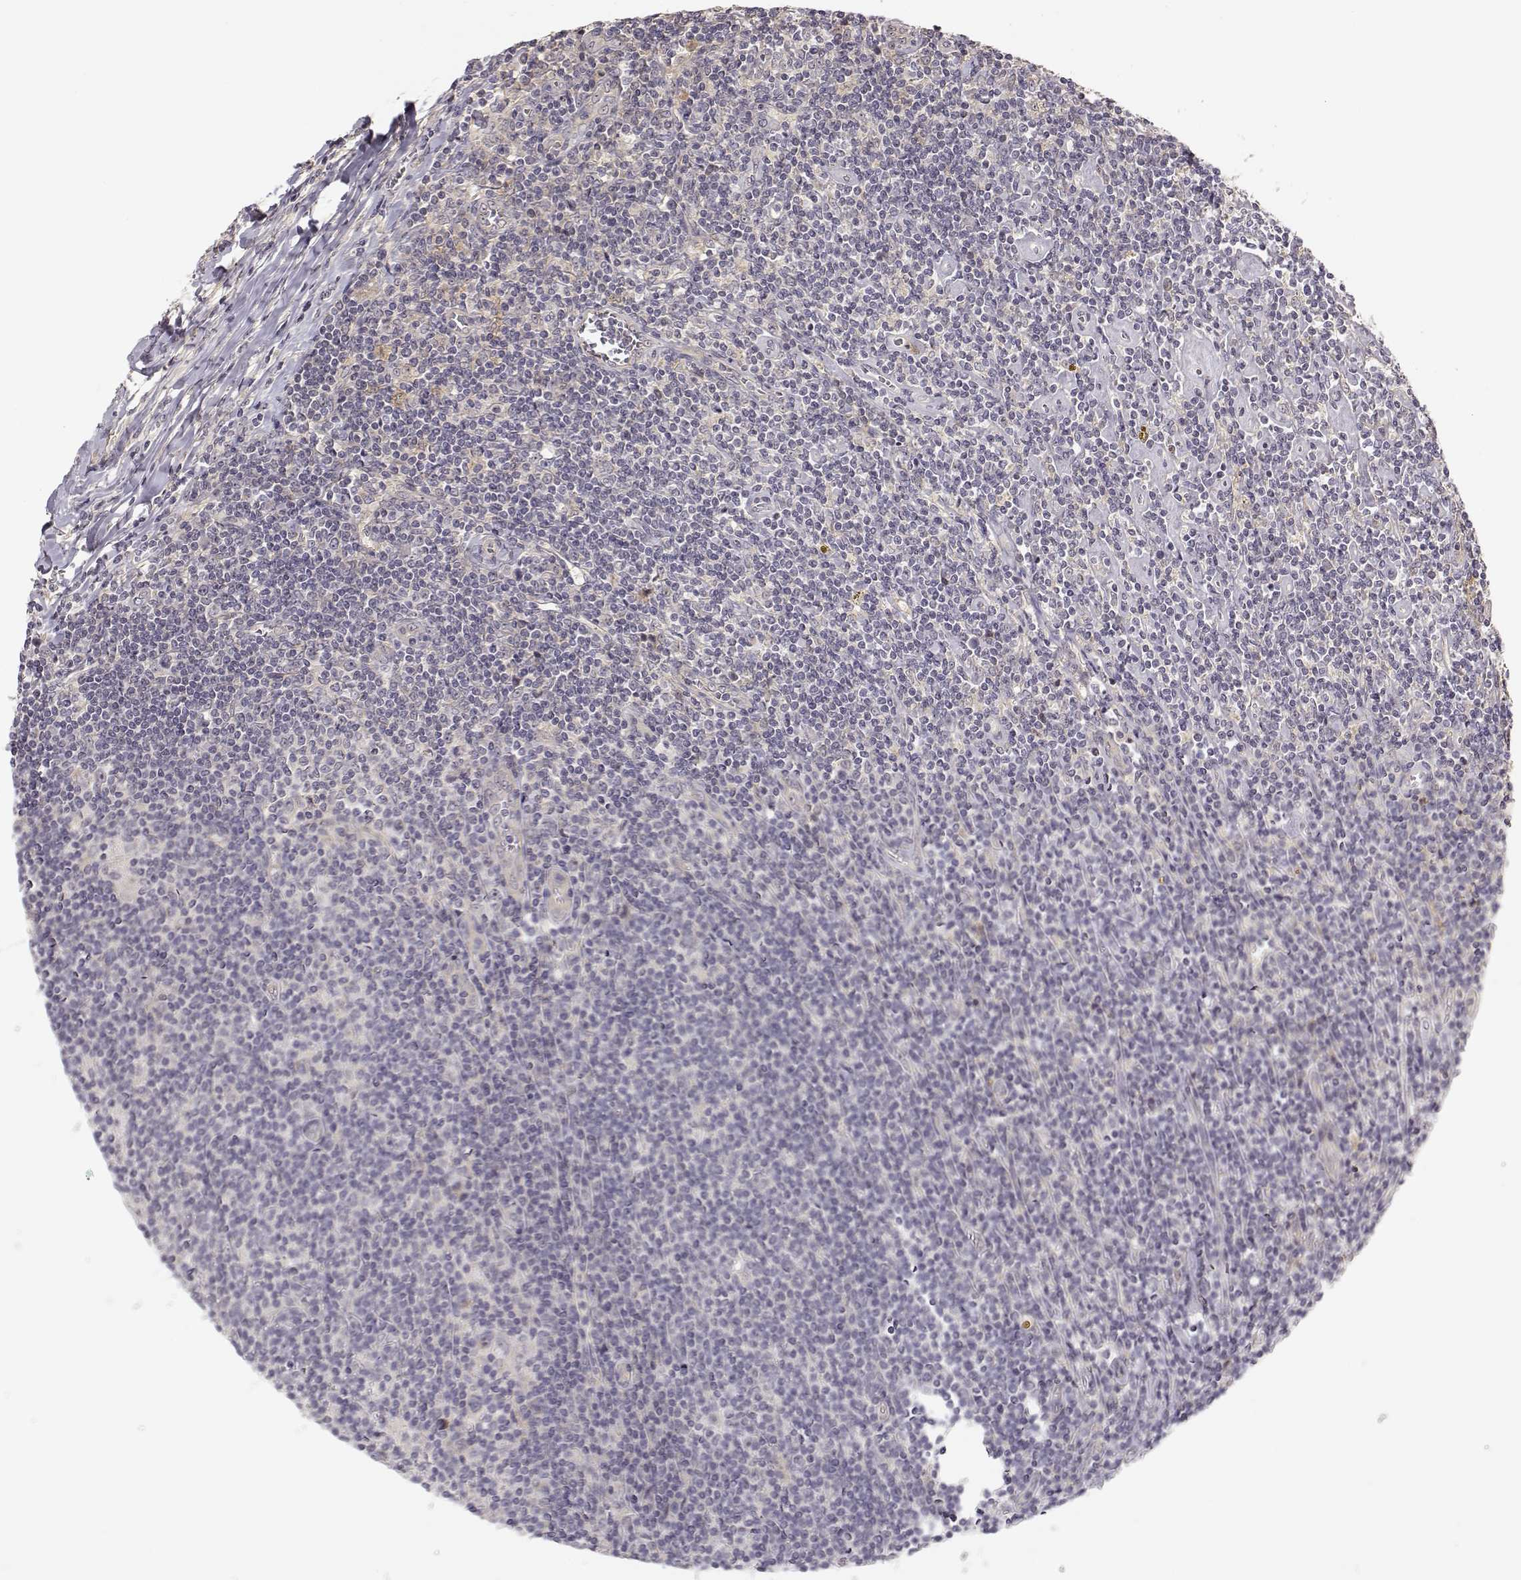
{"staining": {"intensity": "negative", "quantity": "none", "location": "none"}, "tissue": "lymphoma", "cell_type": "Tumor cells", "image_type": "cancer", "snomed": [{"axis": "morphology", "description": "Hodgkin's disease, NOS"}, {"axis": "topography", "description": "Lymph node"}], "caption": "Immunohistochemistry (IHC) micrograph of neoplastic tissue: lymphoma stained with DAB (3,3'-diaminobenzidine) displays no significant protein expression in tumor cells. (DAB IHC, high magnification).", "gene": "MED12L", "patient": {"sex": "male", "age": 40}}